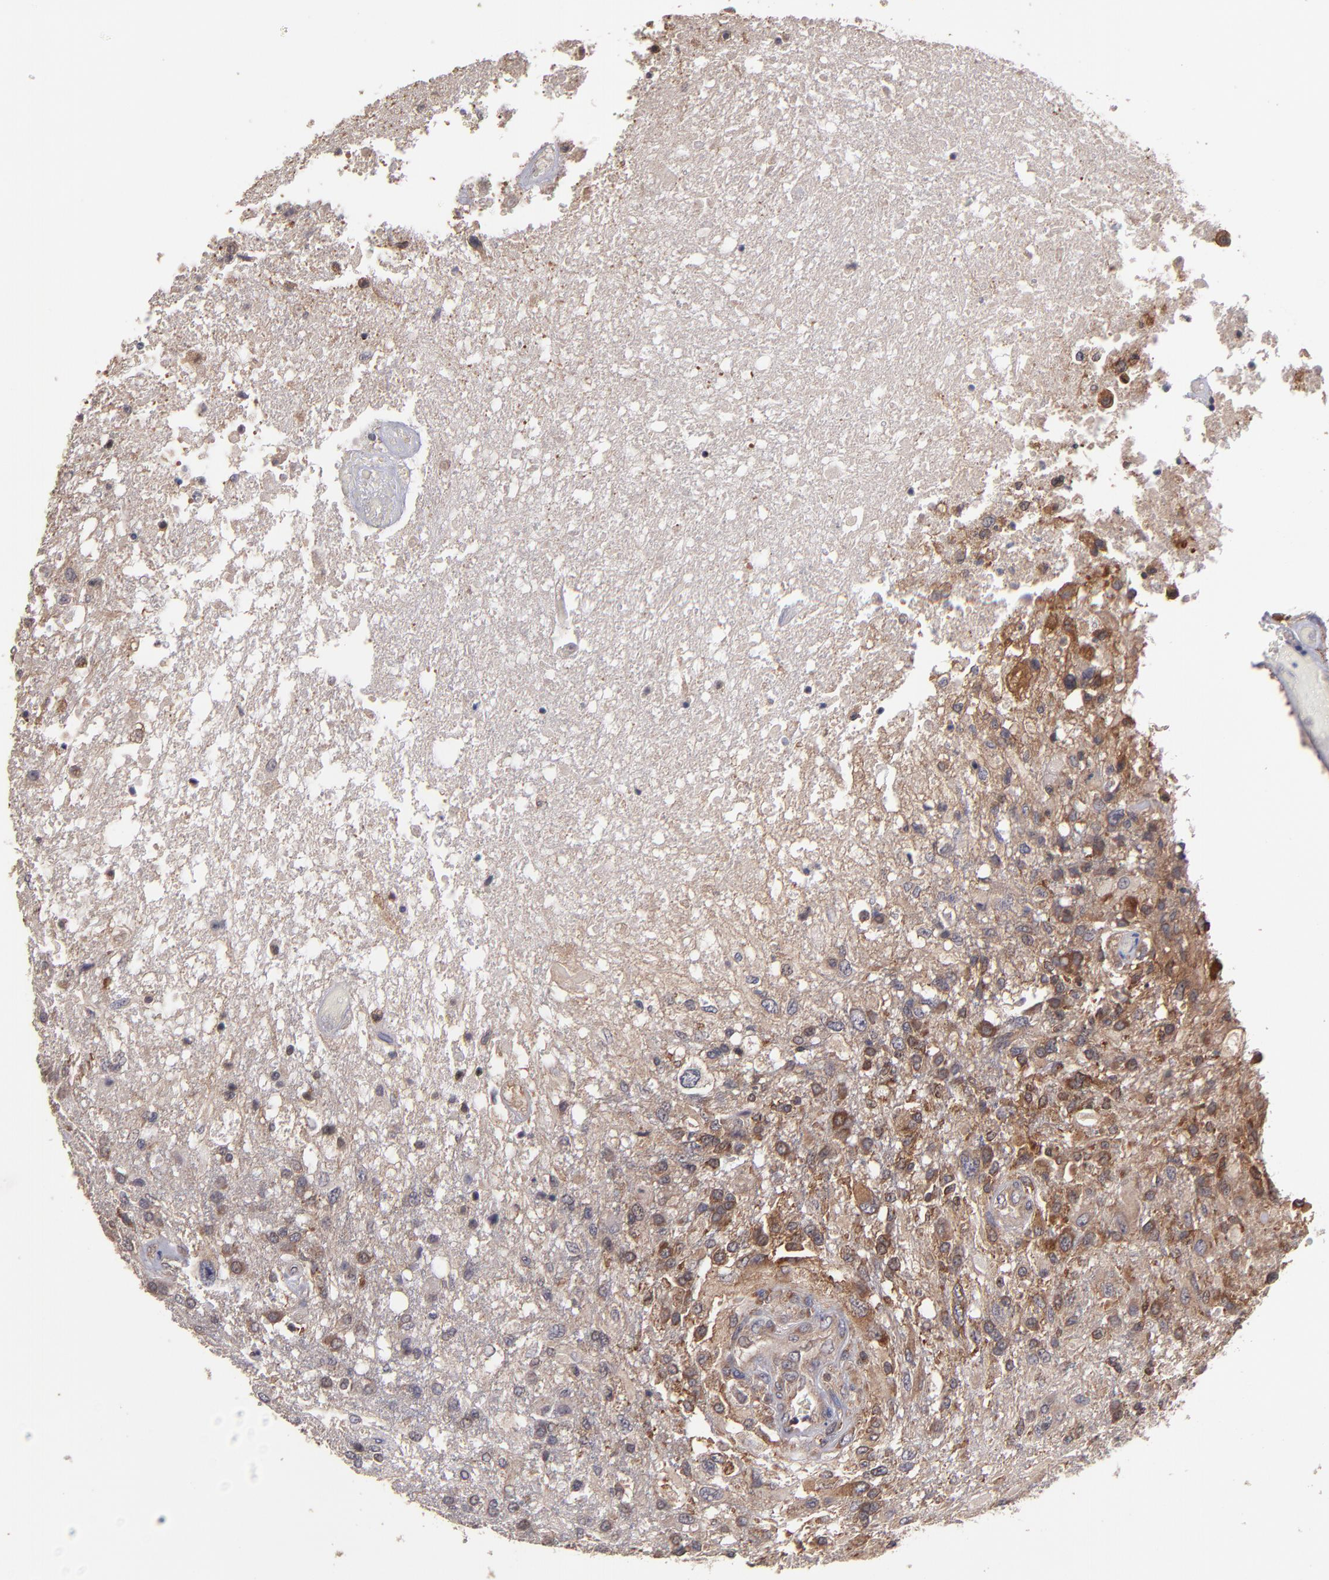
{"staining": {"intensity": "moderate", "quantity": ">75%", "location": "cytoplasmic/membranous"}, "tissue": "glioma", "cell_type": "Tumor cells", "image_type": "cancer", "snomed": [{"axis": "morphology", "description": "Glioma, malignant, High grade"}, {"axis": "topography", "description": "Cerebral cortex"}], "caption": "Malignant high-grade glioma stained with a brown dye displays moderate cytoplasmic/membranous positive staining in approximately >75% of tumor cells.", "gene": "NF2", "patient": {"sex": "male", "age": 79}}